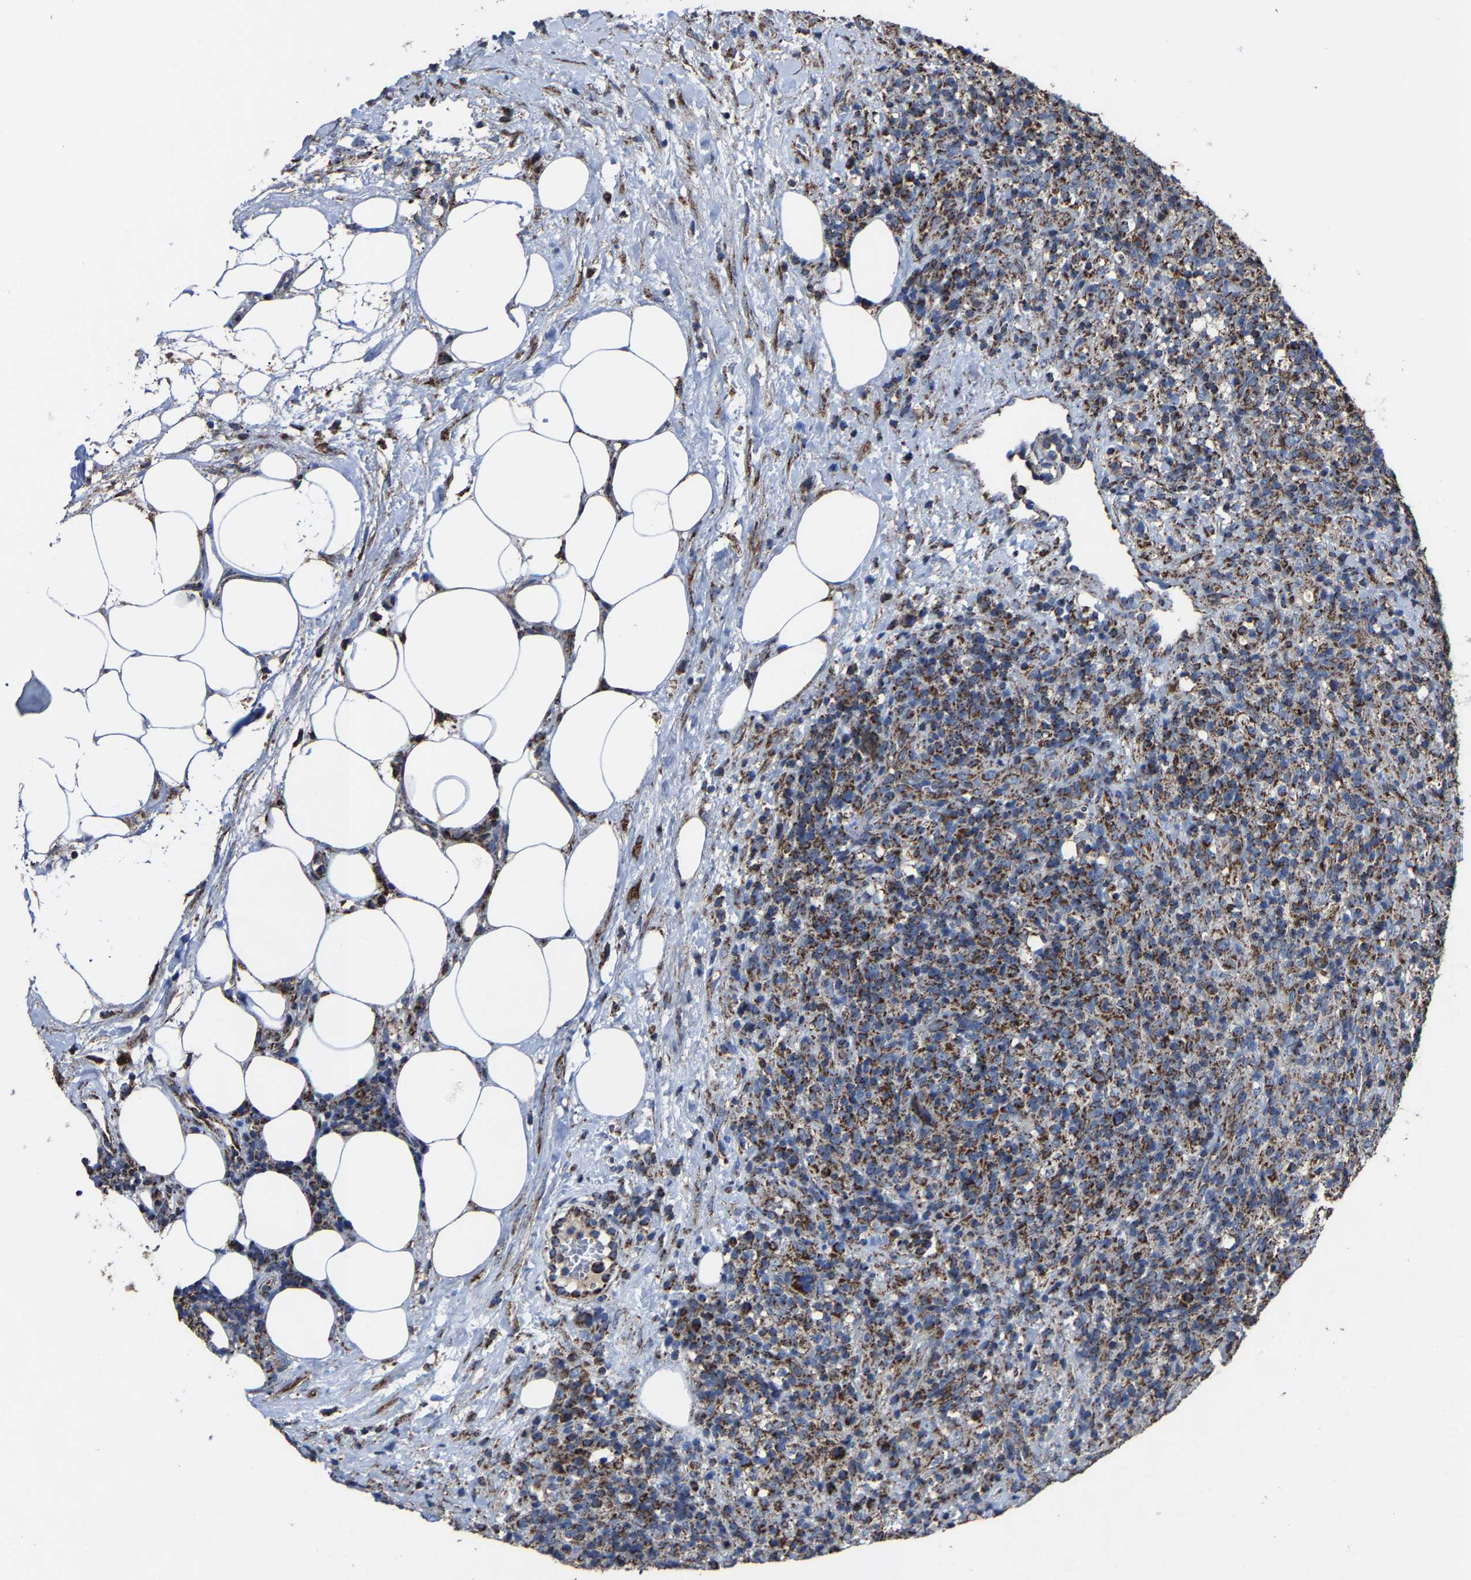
{"staining": {"intensity": "strong", "quantity": ">75%", "location": "cytoplasmic/membranous"}, "tissue": "lymphoma", "cell_type": "Tumor cells", "image_type": "cancer", "snomed": [{"axis": "morphology", "description": "Malignant lymphoma, non-Hodgkin's type, High grade"}, {"axis": "topography", "description": "Lymph node"}], "caption": "An immunohistochemistry micrograph of tumor tissue is shown. Protein staining in brown highlights strong cytoplasmic/membranous positivity in malignant lymphoma, non-Hodgkin's type (high-grade) within tumor cells.", "gene": "NDUFV3", "patient": {"sex": "female", "age": 76}}